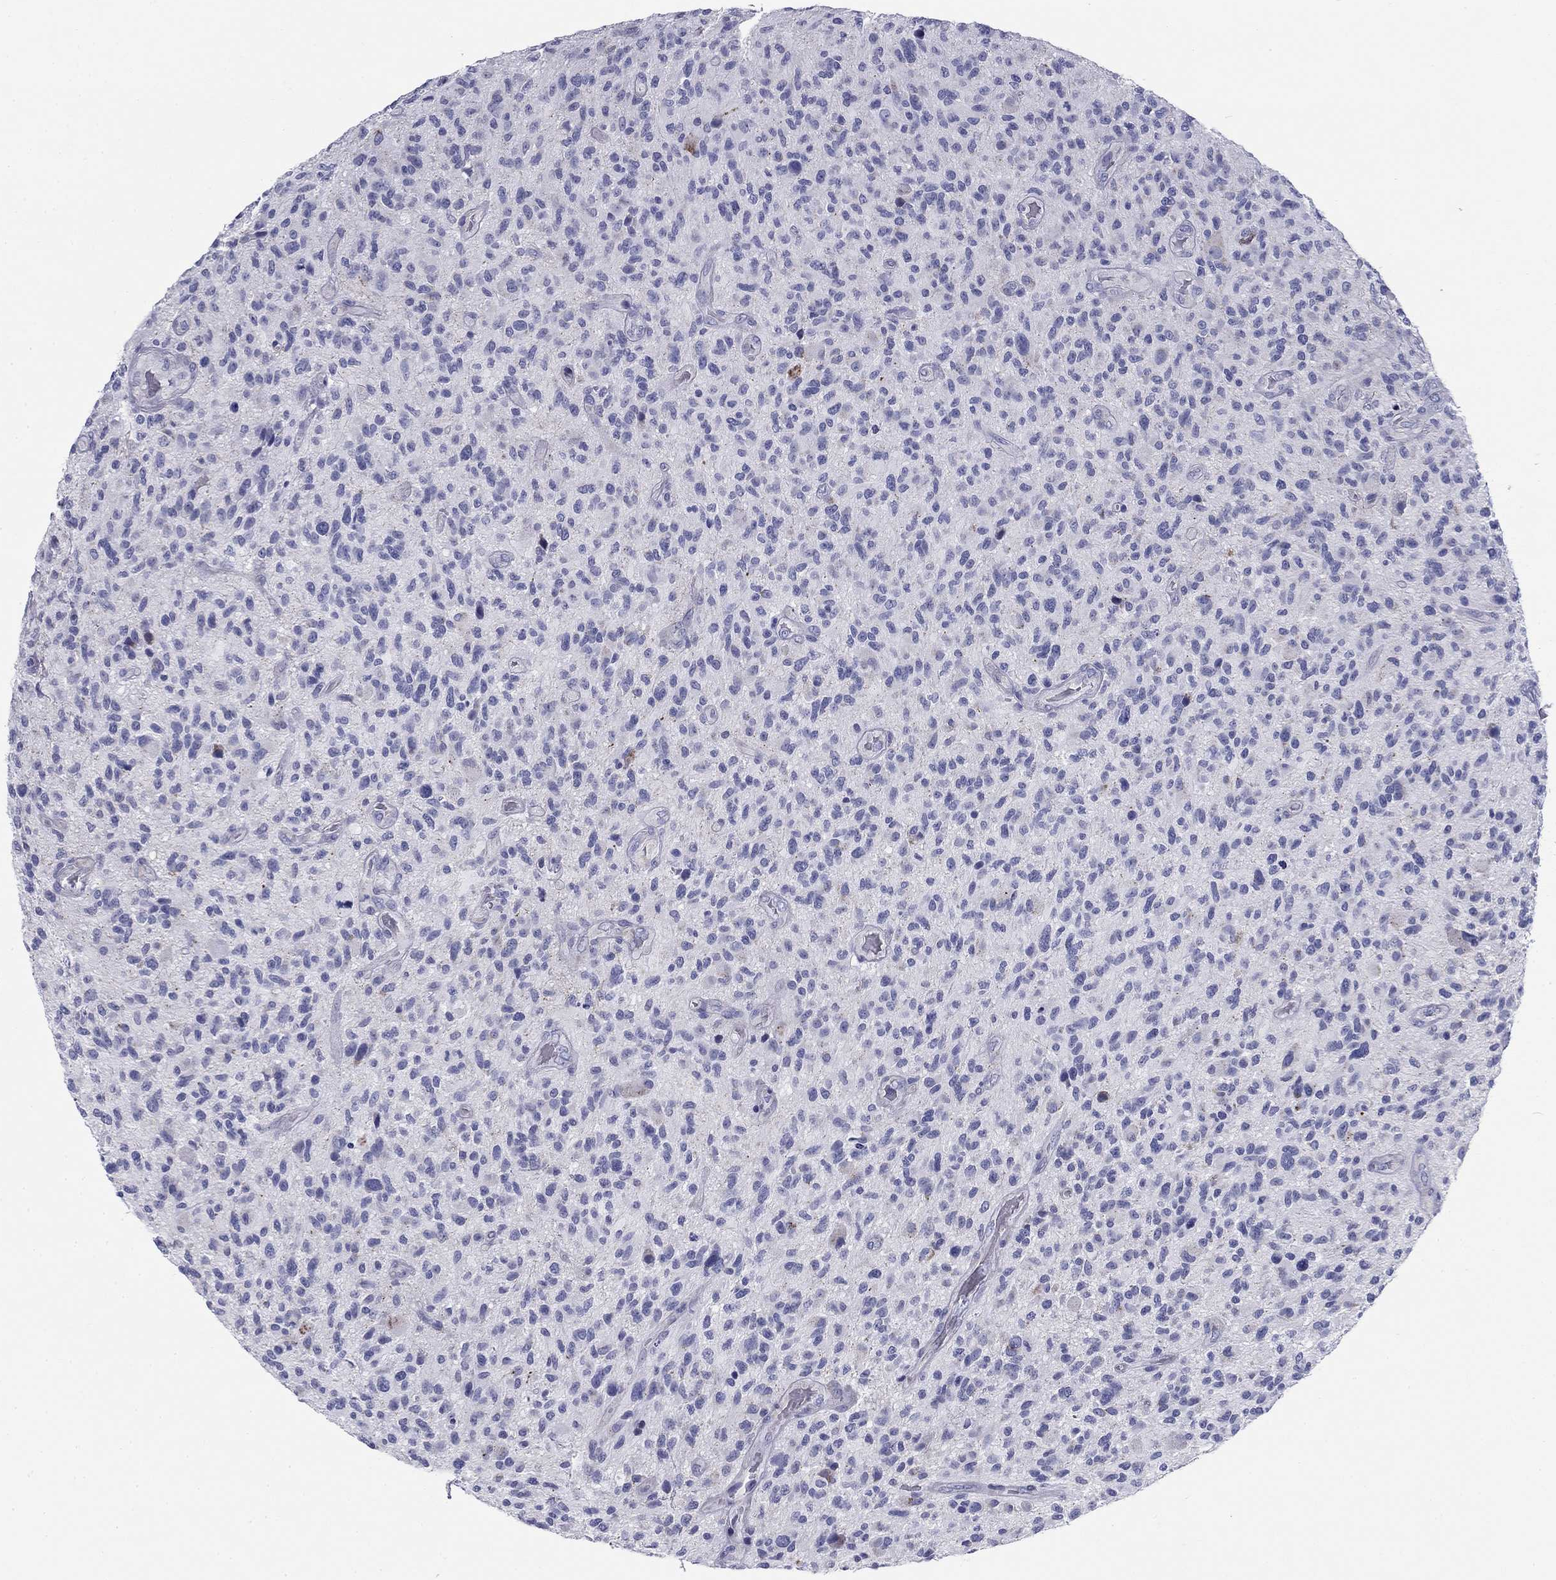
{"staining": {"intensity": "negative", "quantity": "none", "location": "none"}, "tissue": "glioma", "cell_type": "Tumor cells", "image_type": "cancer", "snomed": [{"axis": "morphology", "description": "Glioma, malignant, High grade"}, {"axis": "topography", "description": "Brain"}], "caption": "There is no significant positivity in tumor cells of glioma.", "gene": "ZP2", "patient": {"sex": "male", "age": 47}}